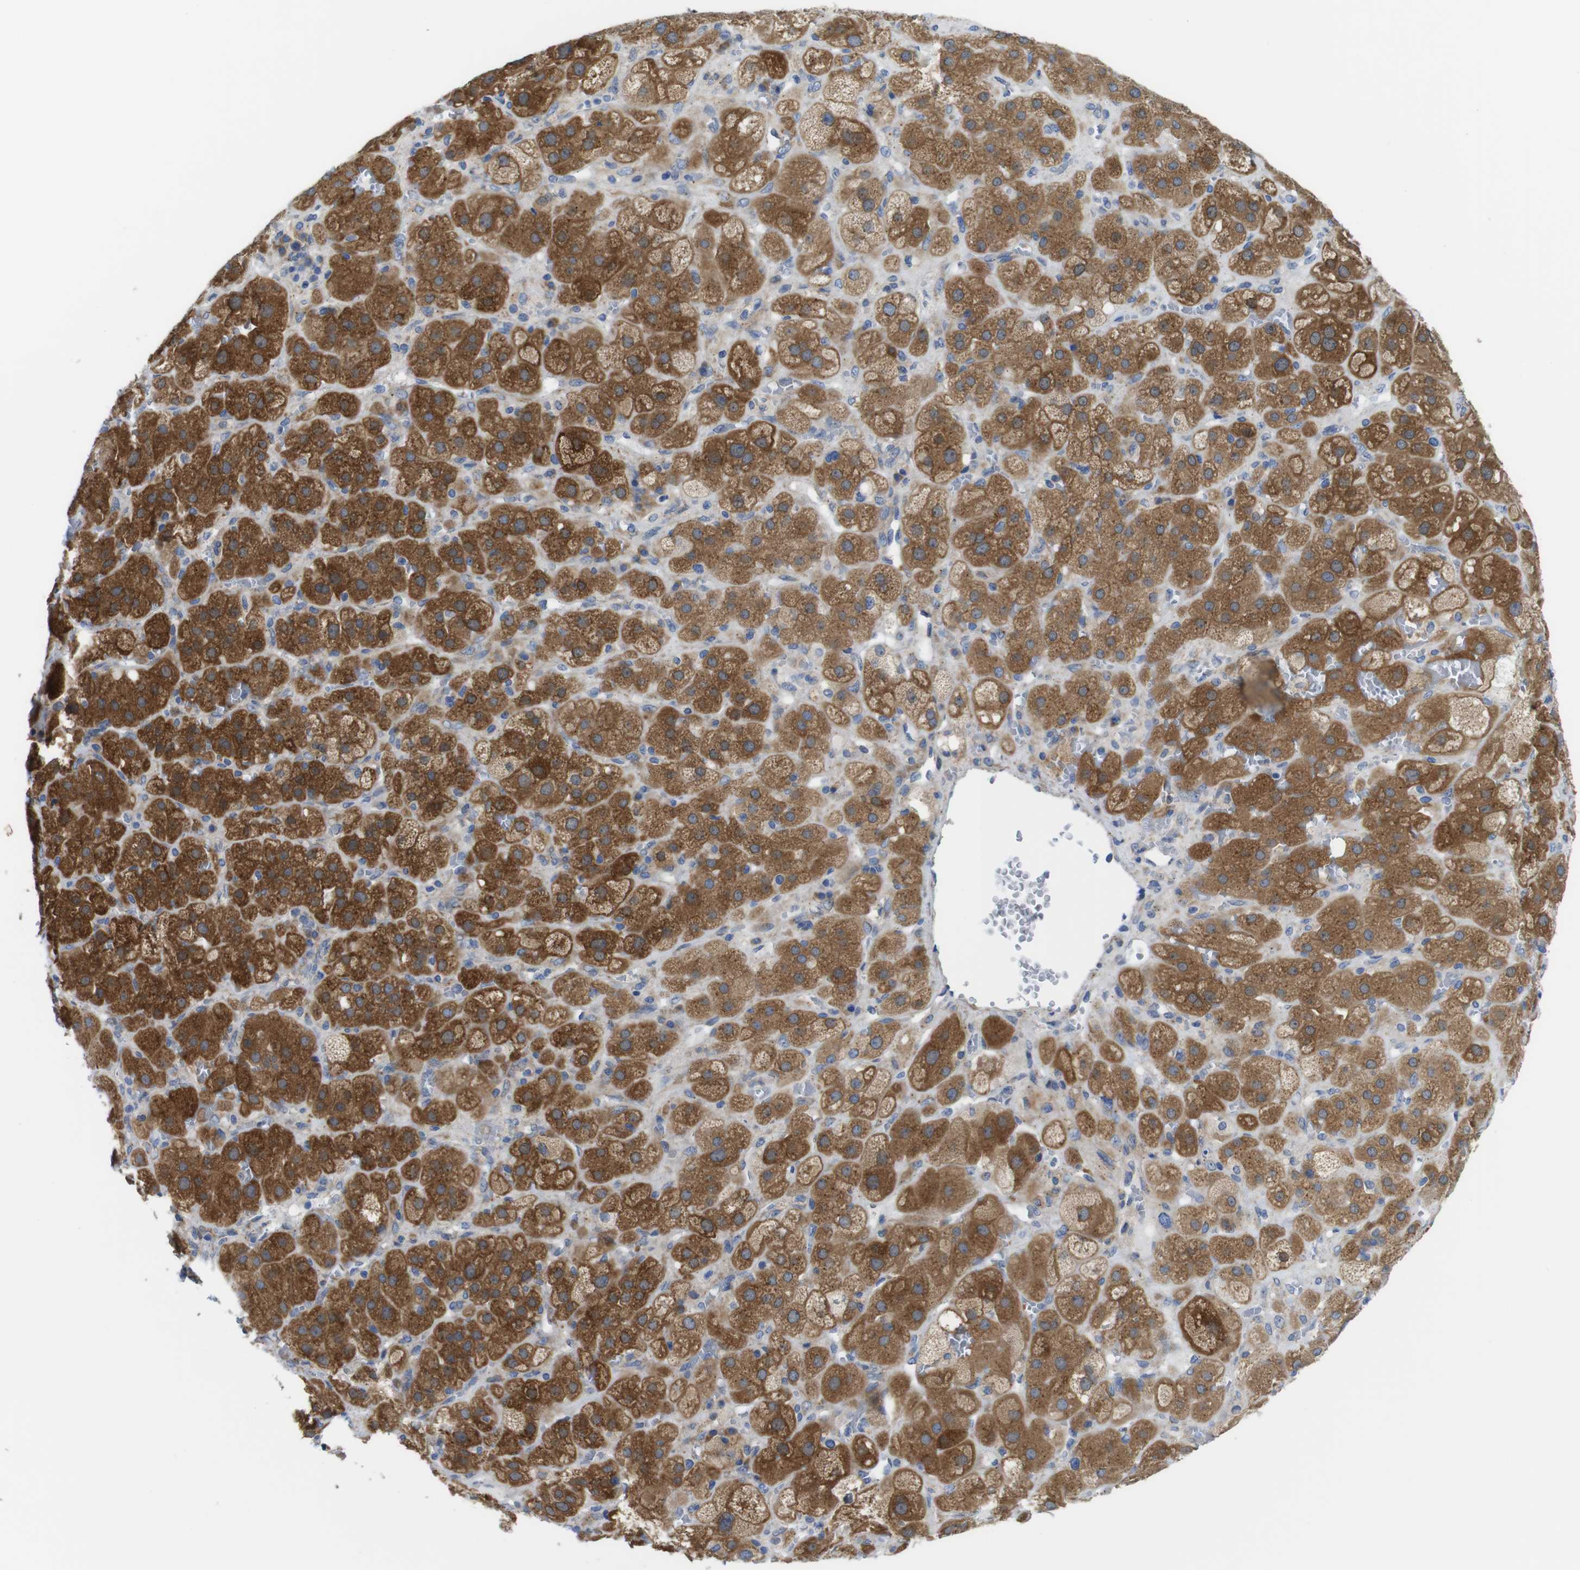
{"staining": {"intensity": "moderate", "quantity": ">75%", "location": "cytoplasmic/membranous"}, "tissue": "adrenal gland", "cell_type": "Glandular cells", "image_type": "normal", "snomed": [{"axis": "morphology", "description": "Normal tissue, NOS"}, {"axis": "topography", "description": "Adrenal gland"}], "caption": "Adrenal gland was stained to show a protein in brown. There is medium levels of moderate cytoplasmic/membranous expression in about >75% of glandular cells.", "gene": "DDRGK1", "patient": {"sex": "female", "age": 47}}